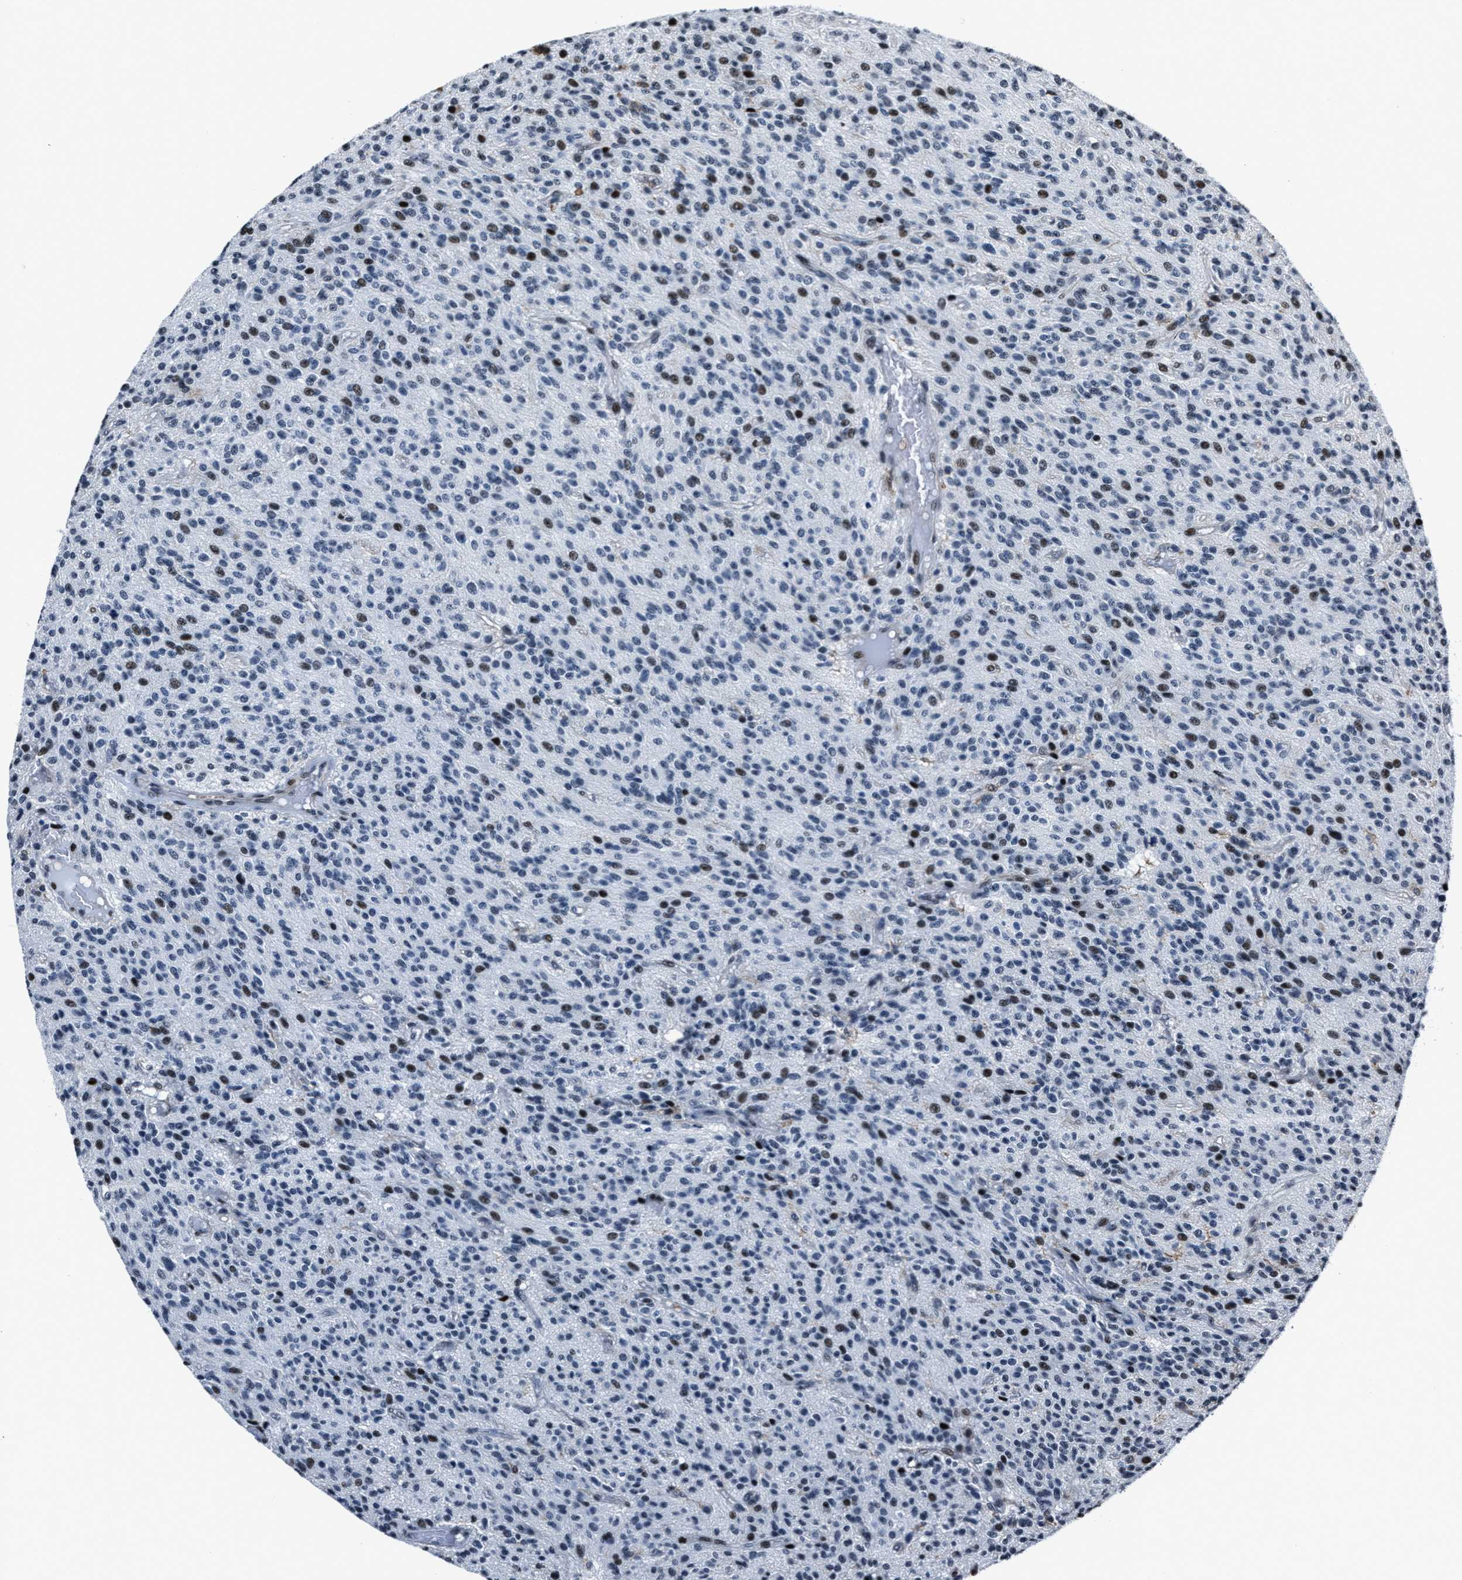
{"staining": {"intensity": "moderate", "quantity": "<25%", "location": "nuclear"}, "tissue": "glioma", "cell_type": "Tumor cells", "image_type": "cancer", "snomed": [{"axis": "morphology", "description": "Glioma, malignant, High grade"}, {"axis": "topography", "description": "Brain"}], "caption": "This is an image of immunohistochemistry (IHC) staining of malignant high-grade glioma, which shows moderate positivity in the nuclear of tumor cells.", "gene": "PPIE", "patient": {"sex": "male", "age": 34}}